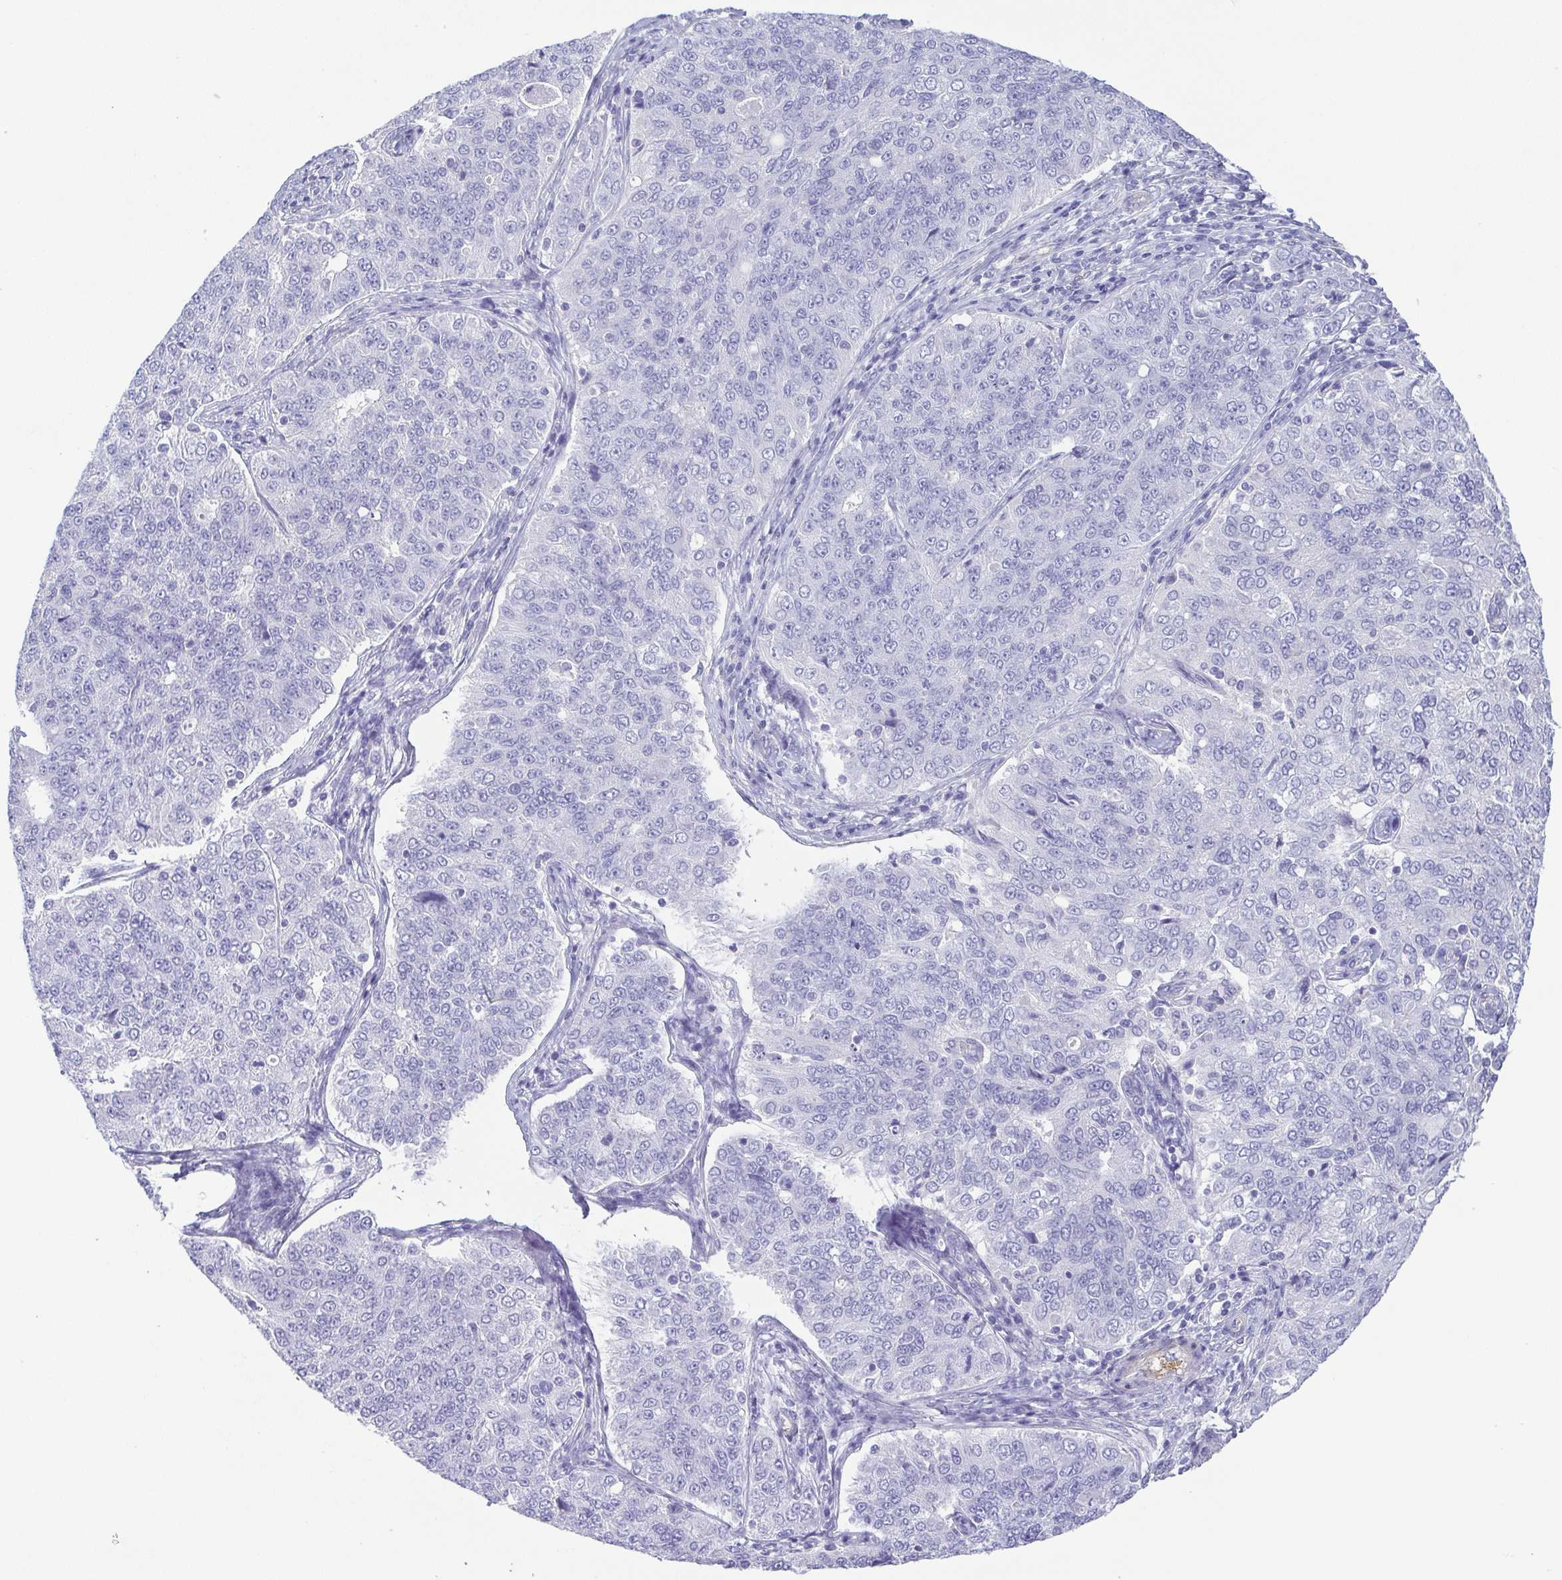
{"staining": {"intensity": "negative", "quantity": "none", "location": "none"}, "tissue": "endometrial cancer", "cell_type": "Tumor cells", "image_type": "cancer", "snomed": [{"axis": "morphology", "description": "Adenocarcinoma, NOS"}, {"axis": "topography", "description": "Endometrium"}], "caption": "Human endometrial cancer (adenocarcinoma) stained for a protein using immunohistochemistry reveals no expression in tumor cells.", "gene": "MYL6", "patient": {"sex": "female", "age": 43}}